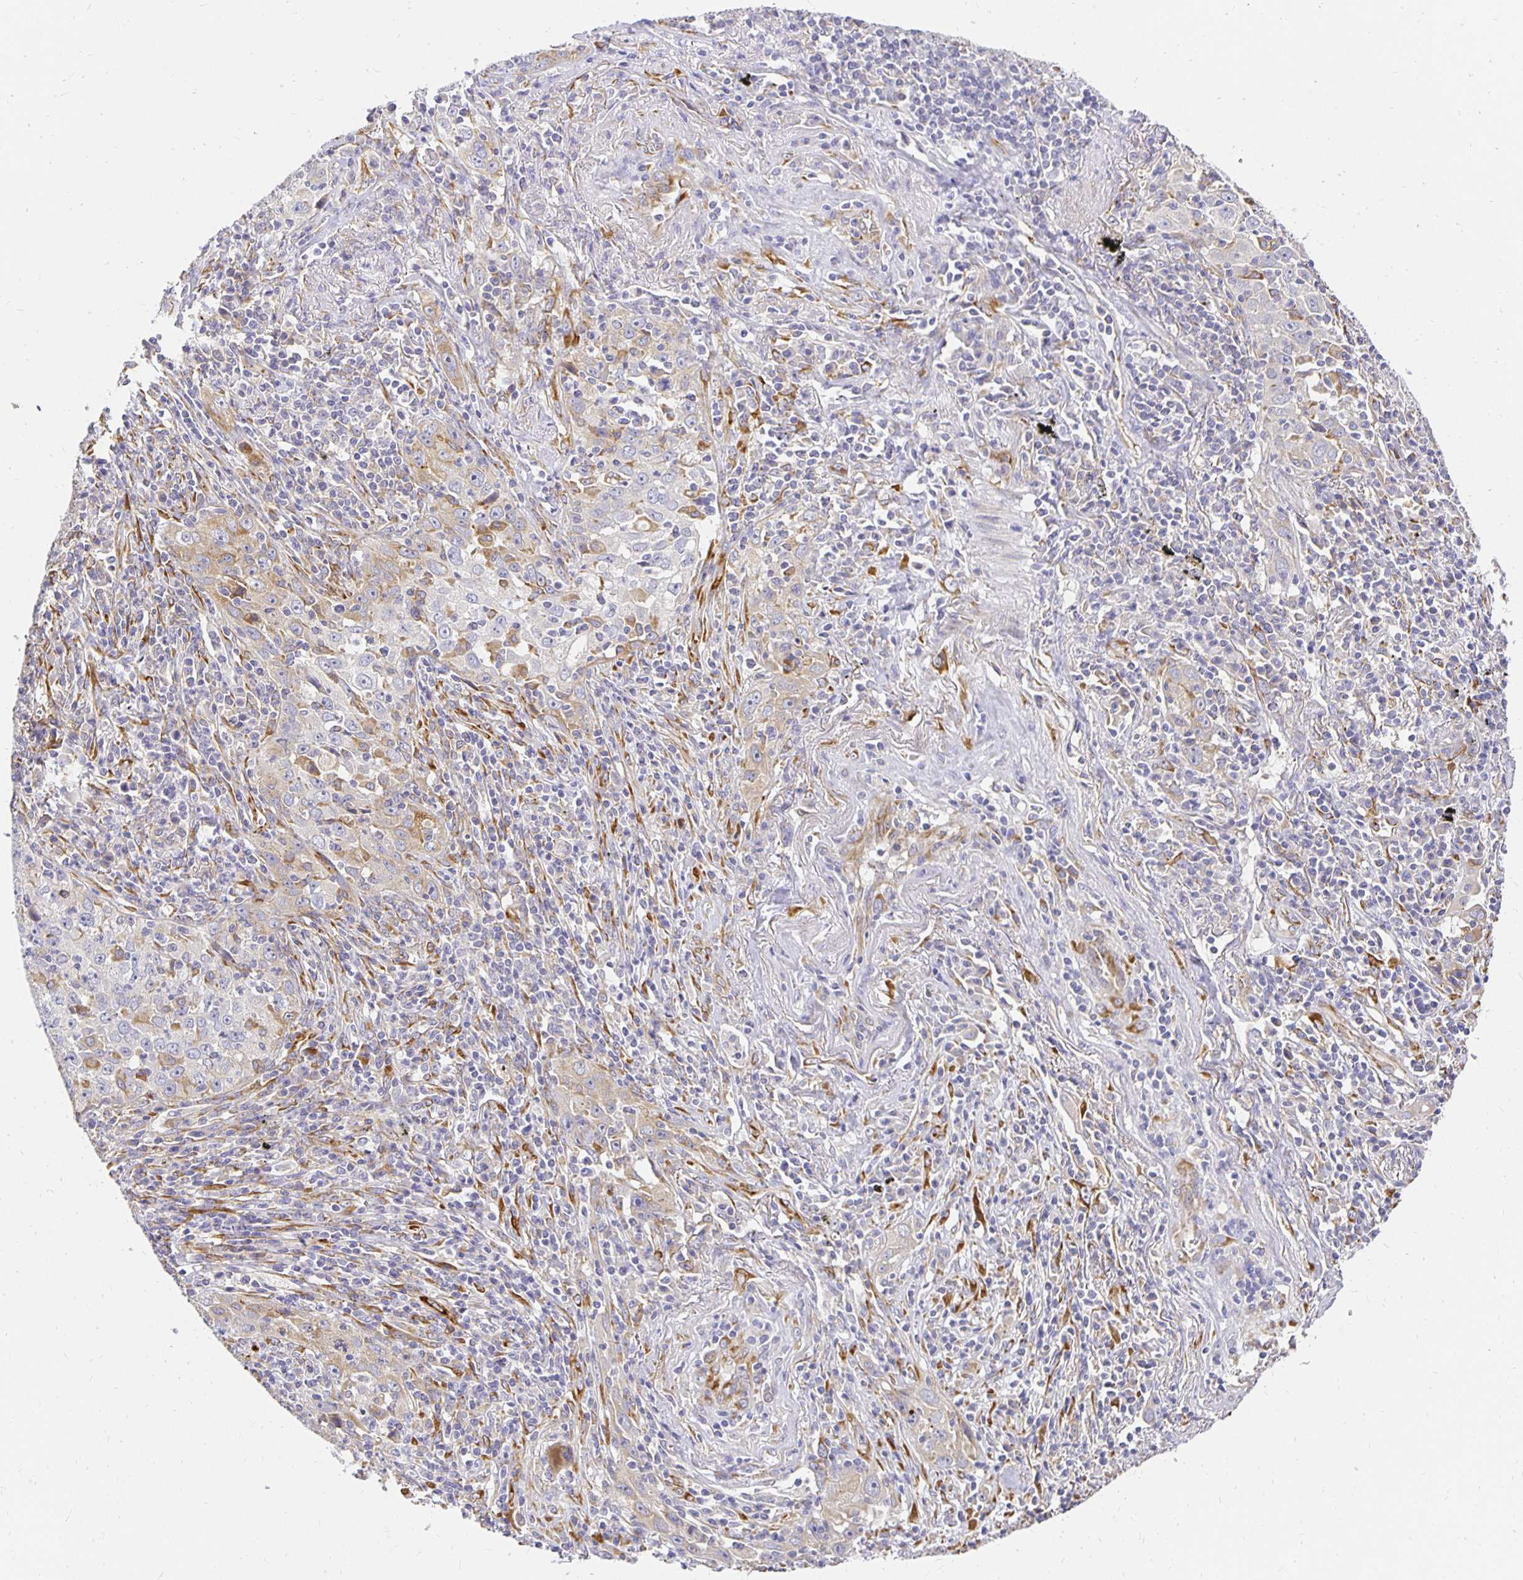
{"staining": {"intensity": "negative", "quantity": "none", "location": "none"}, "tissue": "lung cancer", "cell_type": "Tumor cells", "image_type": "cancer", "snomed": [{"axis": "morphology", "description": "Squamous cell carcinoma, NOS"}, {"axis": "topography", "description": "Lung"}], "caption": "Immunohistochemical staining of human lung cancer displays no significant expression in tumor cells.", "gene": "PLOD1", "patient": {"sex": "male", "age": 71}}